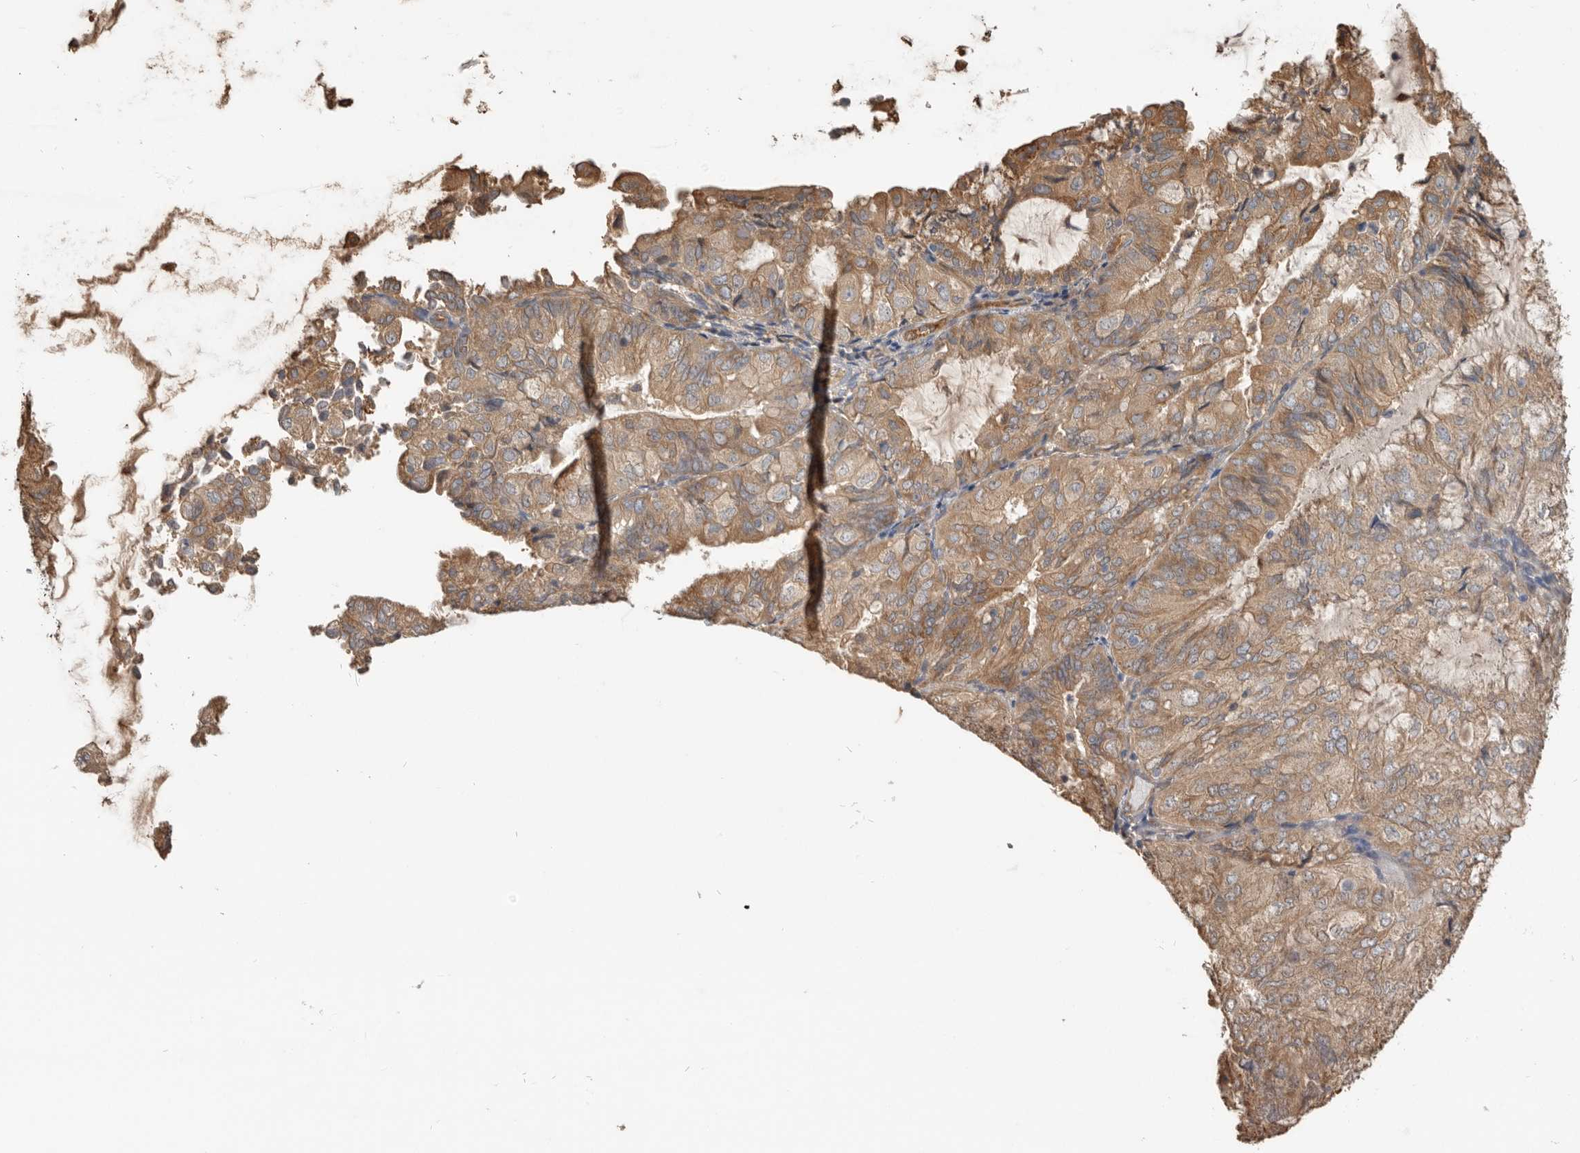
{"staining": {"intensity": "moderate", "quantity": ">75%", "location": "cytoplasmic/membranous"}, "tissue": "endometrial cancer", "cell_type": "Tumor cells", "image_type": "cancer", "snomed": [{"axis": "morphology", "description": "Adenocarcinoma, NOS"}, {"axis": "topography", "description": "Endometrium"}], "caption": "Endometrial cancer (adenocarcinoma) stained with a brown dye reveals moderate cytoplasmic/membranous positive staining in approximately >75% of tumor cells.", "gene": "CDC42BPB", "patient": {"sex": "female", "age": 81}}